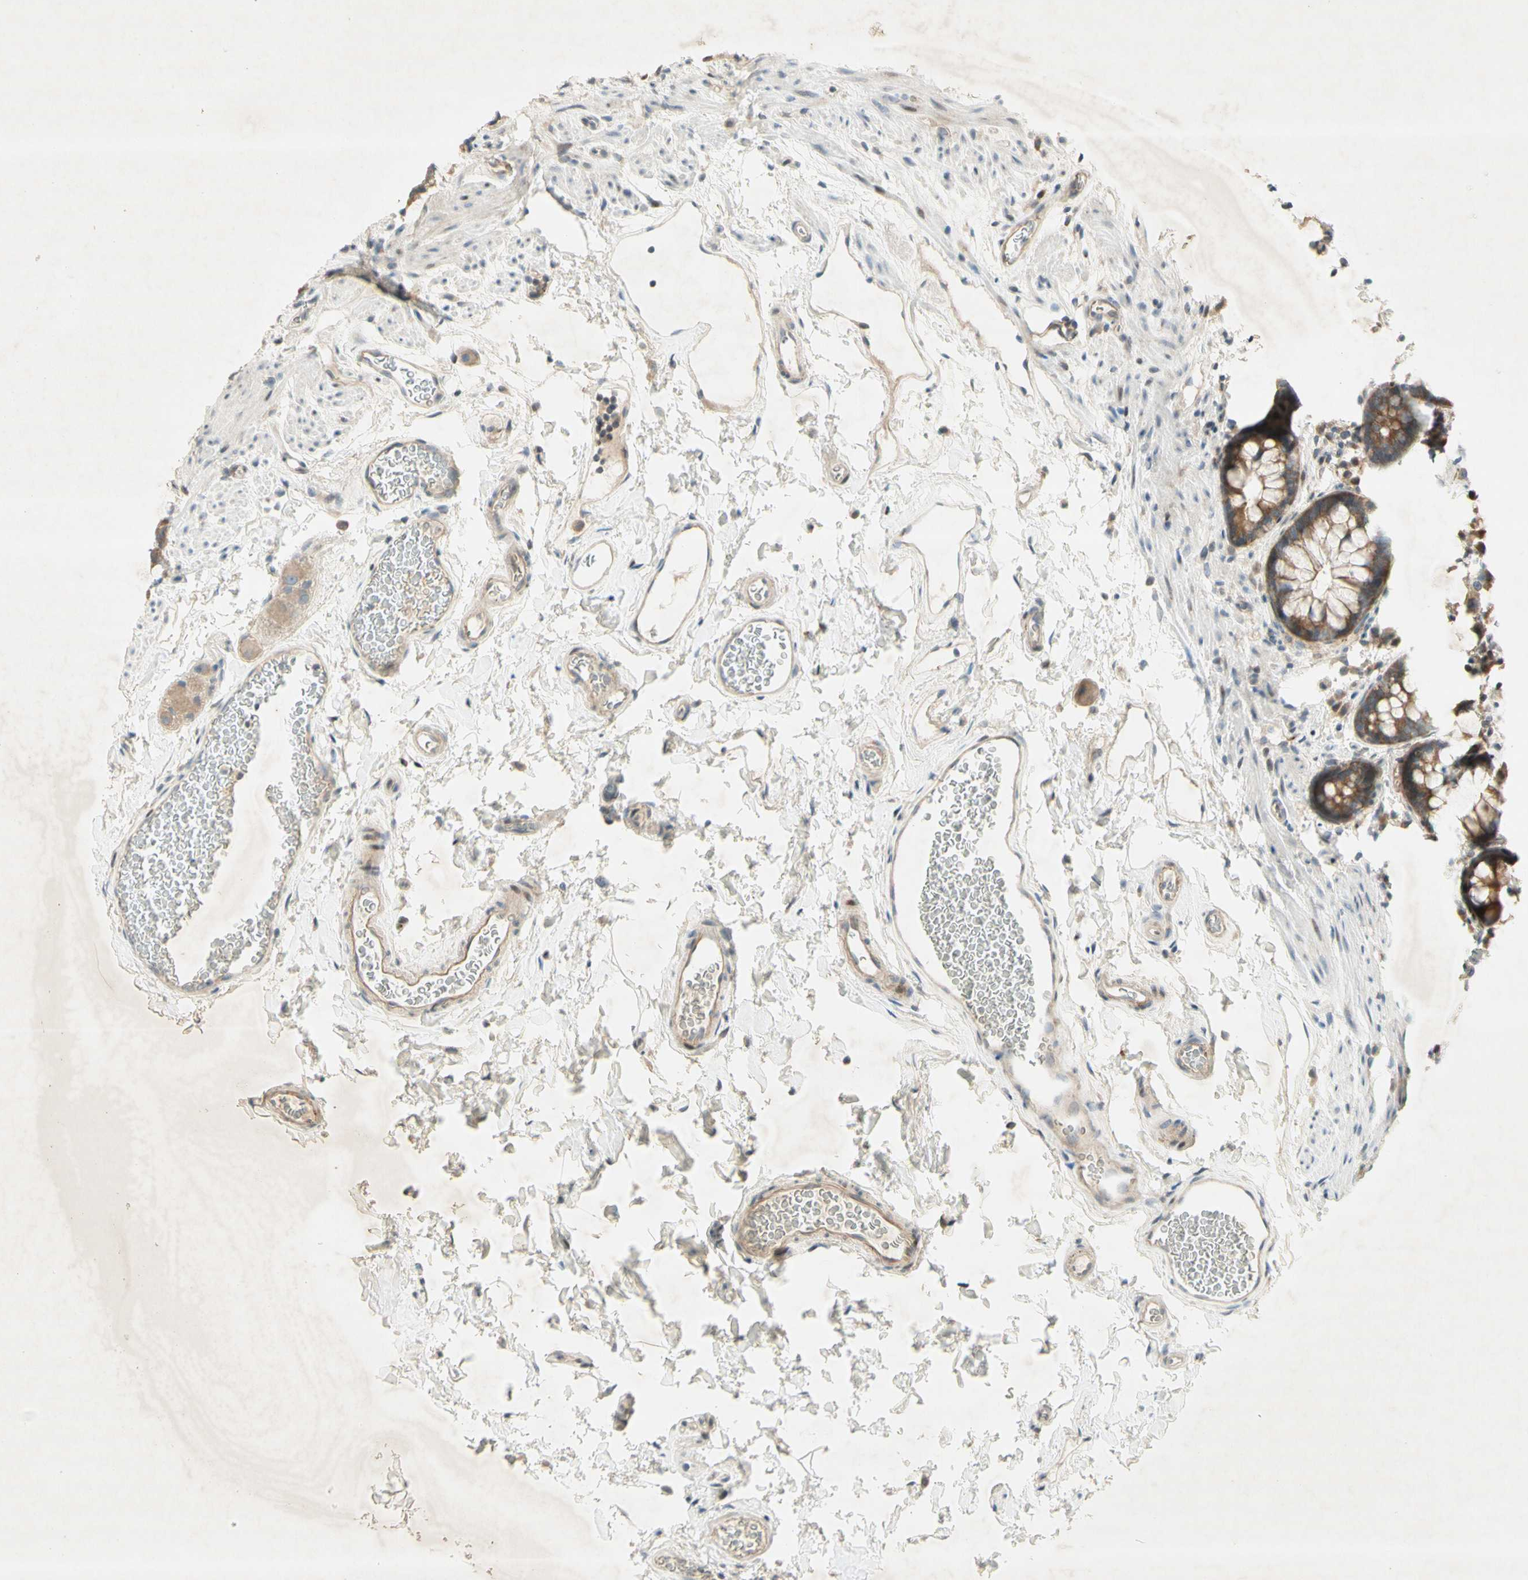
{"staining": {"intensity": "moderate", "quantity": ">75%", "location": "cytoplasmic/membranous"}, "tissue": "colon", "cell_type": "Endothelial cells", "image_type": "normal", "snomed": [{"axis": "morphology", "description": "Normal tissue, NOS"}, {"axis": "topography", "description": "Colon"}], "caption": "Colon was stained to show a protein in brown. There is medium levels of moderate cytoplasmic/membranous staining in approximately >75% of endothelial cells. (DAB (3,3'-diaminobenzidine) IHC, brown staining for protein, blue staining for nuclei).", "gene": "ETF1", "patient": {"sex": "female", "age": 80}}